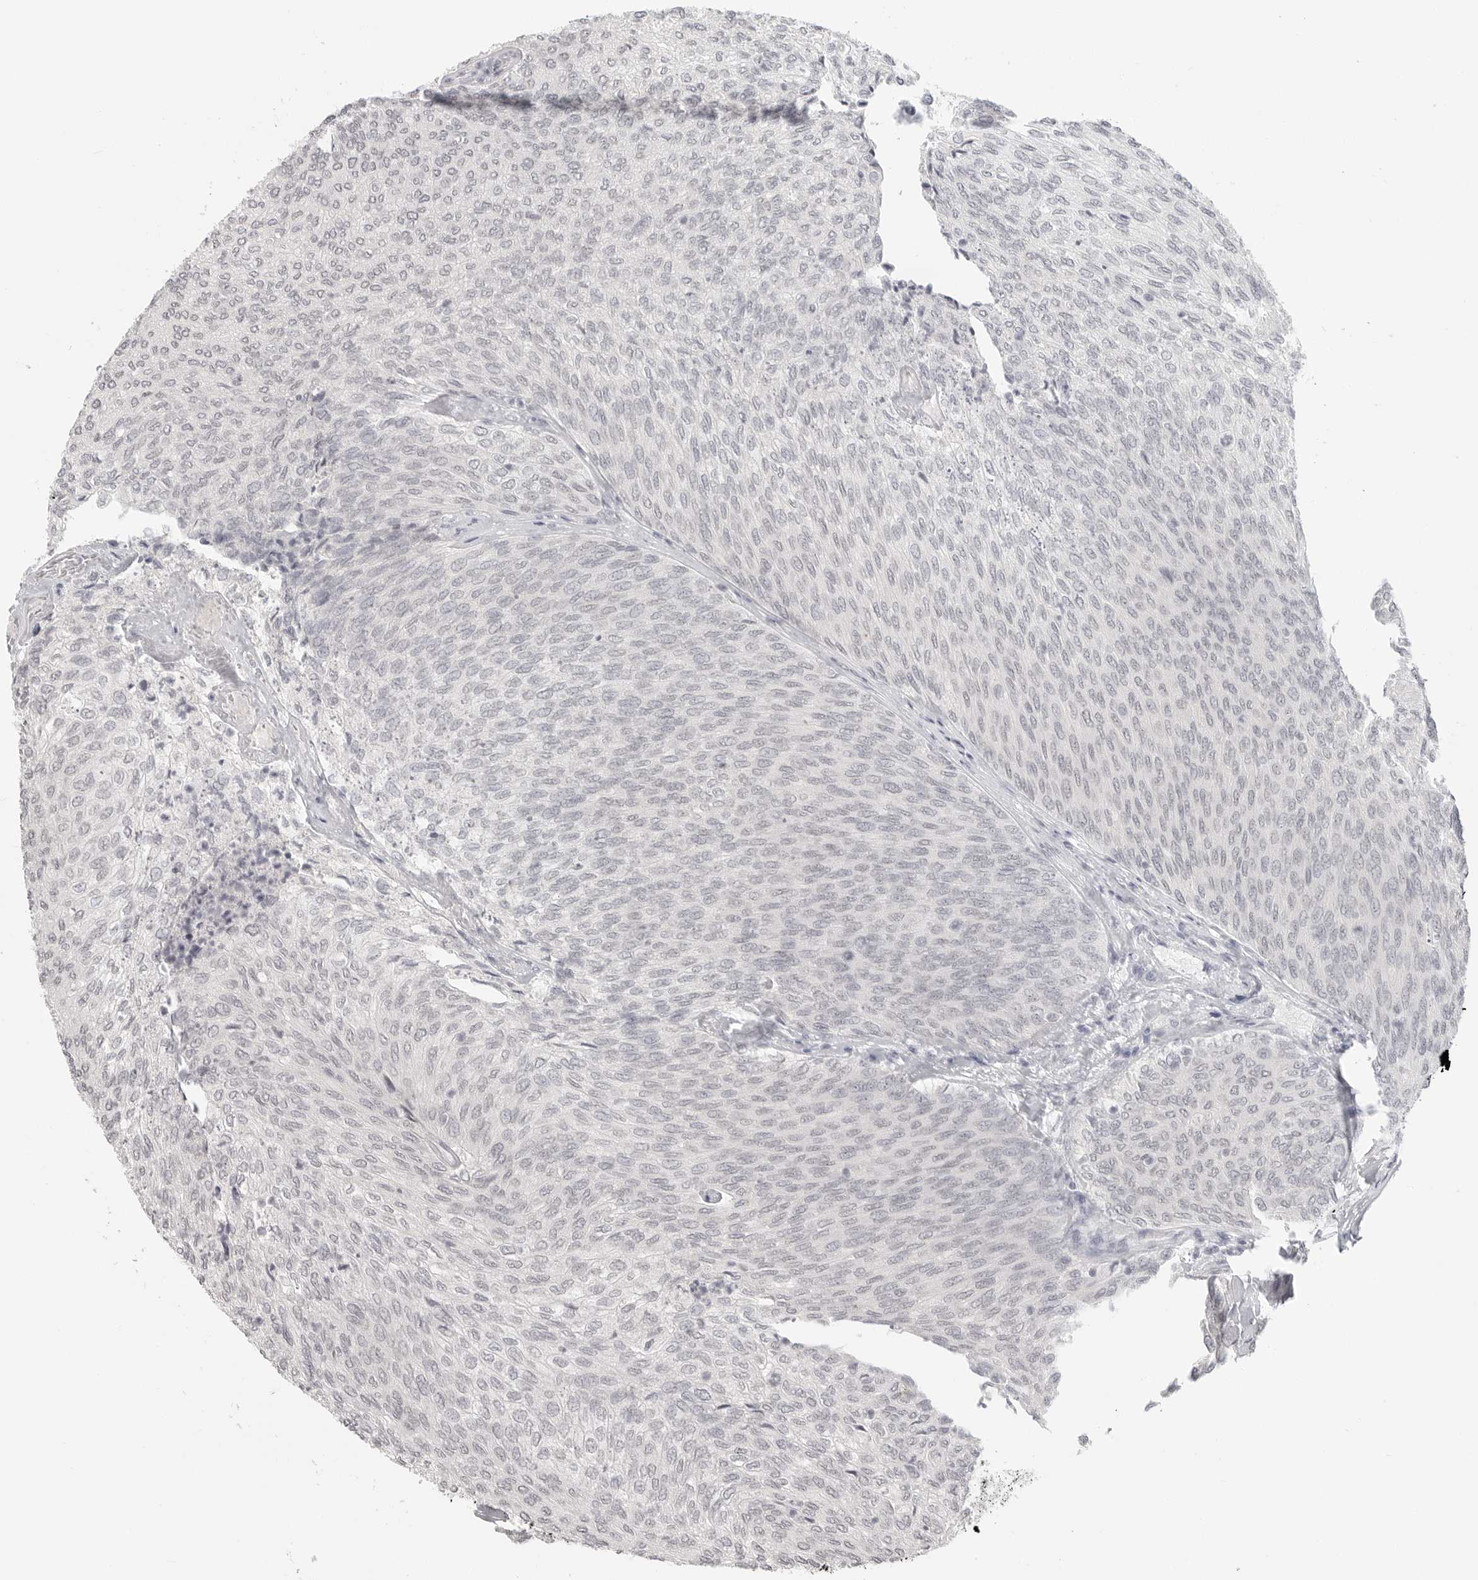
{"staining": {"intensity": "negative", "quantity": "none", "location": "none"}, "tissue": "urothelial cancer", "cell_type": "Tumor cells", "image_type": "cancer", "snomed": [{"axis": "morphology", "description": "Urothelial carcinoma, Low grade"}, {"axis": "topography", "description": "Urinary bladder"}], "caption": "The immunohistochemistry (IHC) micrograph has no significant staining in tumor cells of low-grade urothelial carcinoma tissue. (Stains: DAB IHC with hematoxylin counter stain, Microscopy: brightfield microscopy at high magnification).", "gene": "KLK11", "patient": {"sex": "female", "age": 79}}